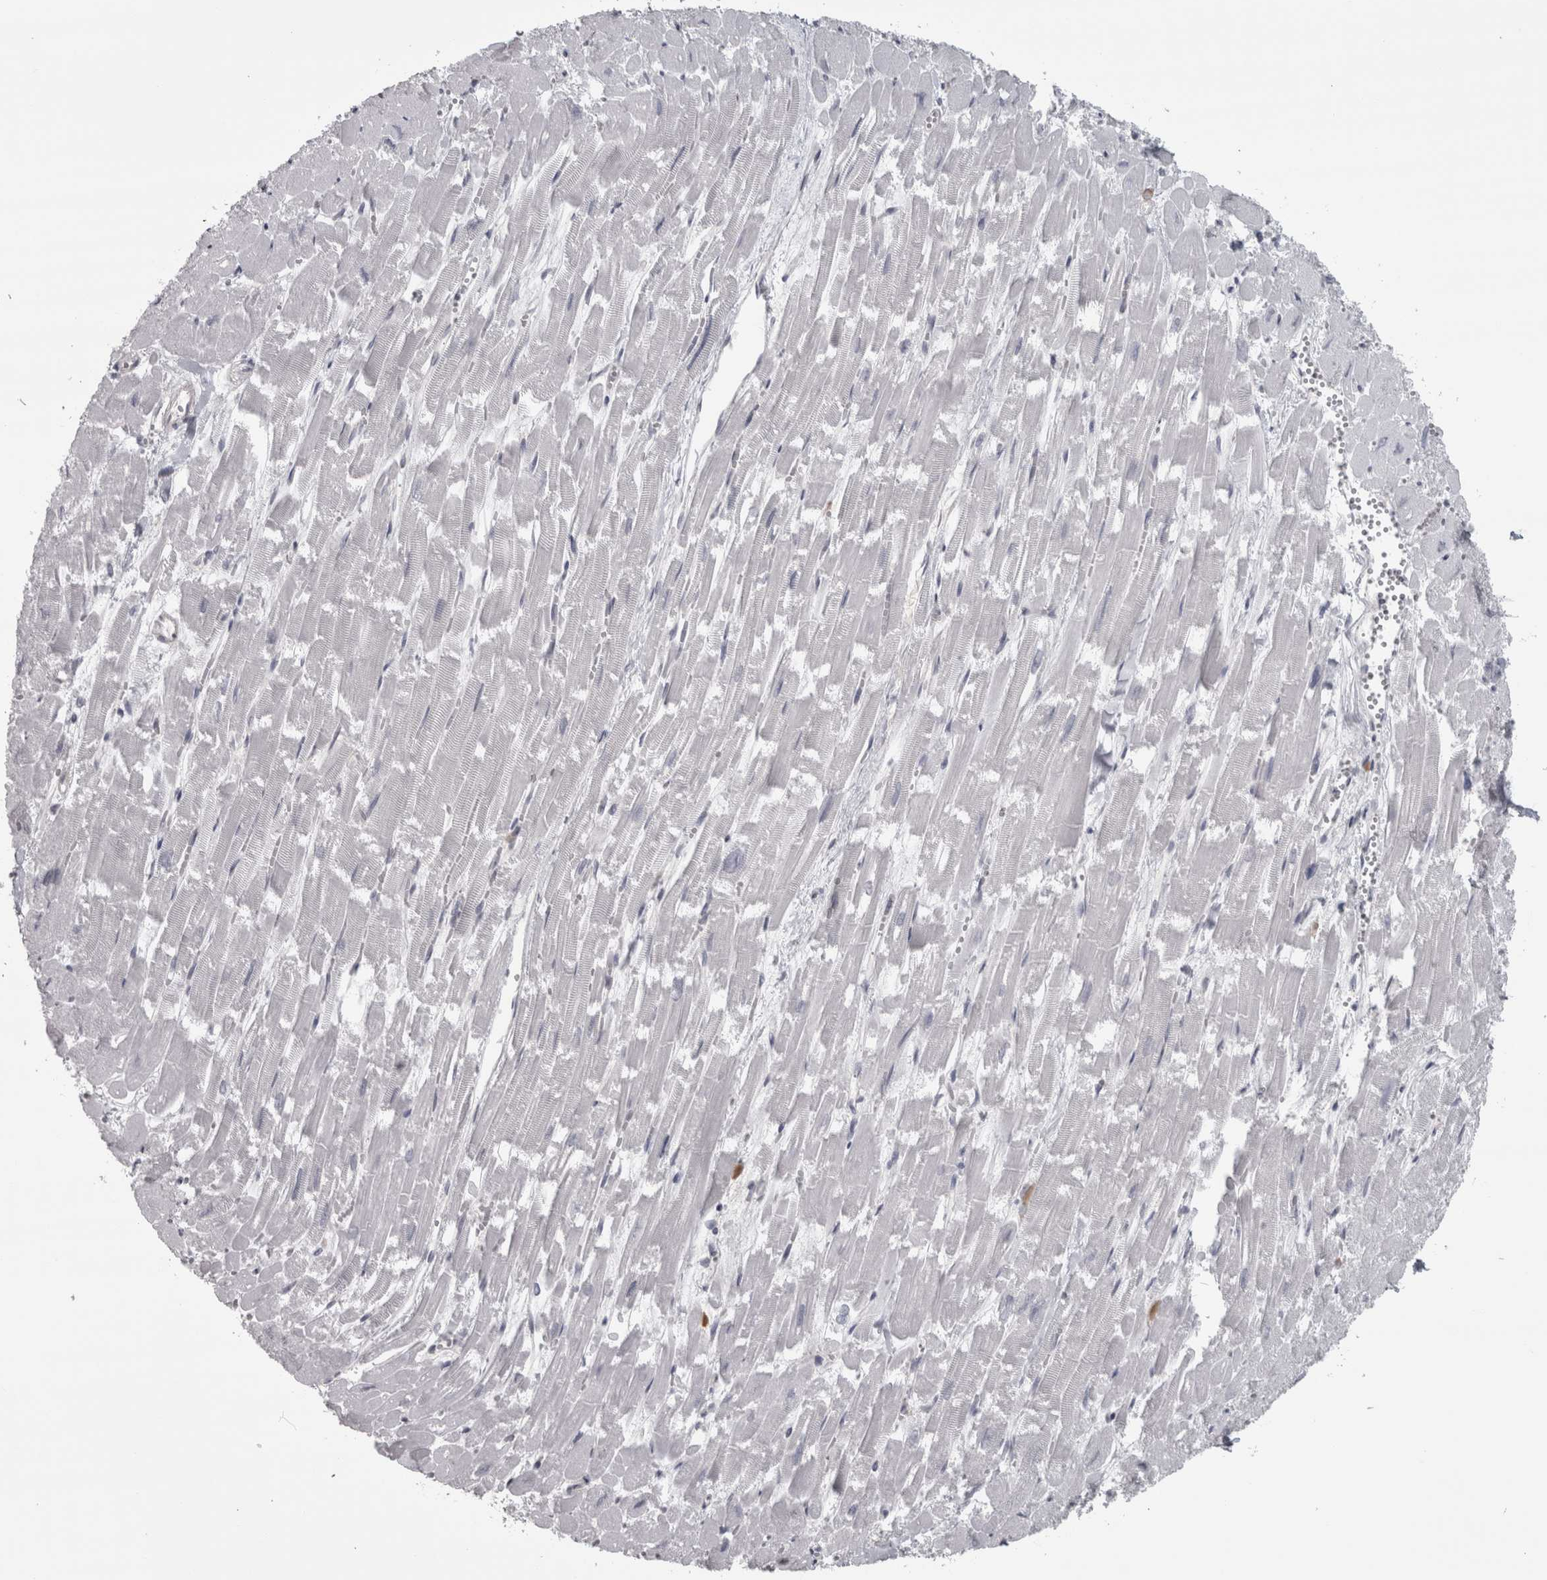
{"staining": {"intensity": "negative", "quantity": "none", "location": "none"}, "tissue": "heart muscle", "cell_type": "Cardiomyocytes", "image_type": "normal", "snomed": [{"axis": "morphology", "description": "Normal tissue, NOS"}, {"axis": "topography", "description": "Heart"}], "caption": "This is a micrograph of IHC staining of normal heart muscle, which shows no staining in cardiomyocytes. (DAB immunohistochemistry, high magnification).", "gene": "MICU3", "patient": {"sex": "male", "age": 54}}